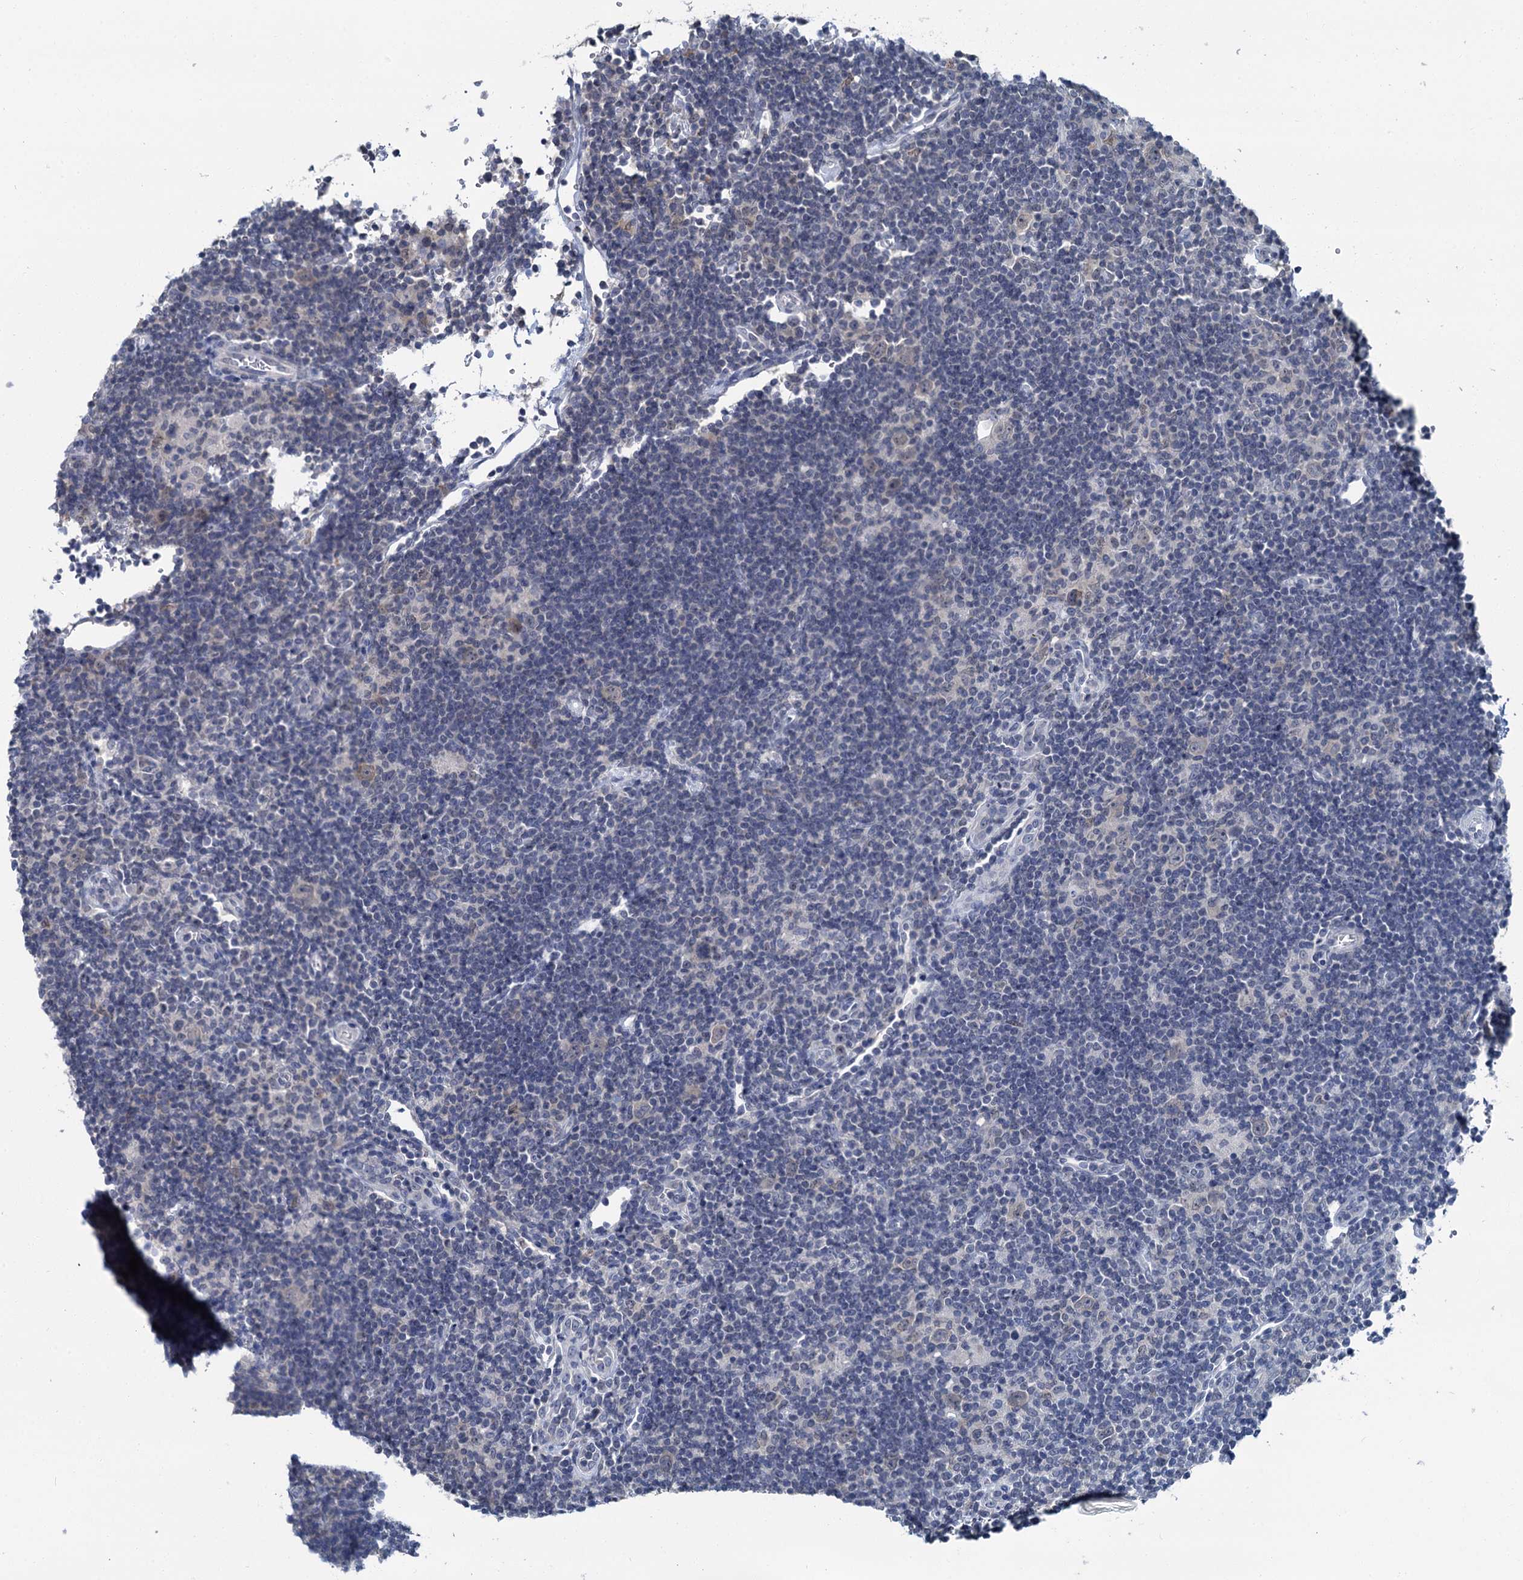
{"staining": {"intensity": "weak", "quantity": "<25%", "location": "cytoplasmic/membranous"}, "tissue": "lymphoma", "cell_type": "Tumor cells", "image_type": "cancer", "snomed": [{"axis": "morphology", "description": "Hodgkin's disease, NOS"}, {"axis": "topography", "description": "Lymph node"}], "caption": "Immunohistochemistry (IHC) photomicrograph of neoplastic tissue: human lymphoma stained with DAB (3,3'-diaminobenzidine) demonstrates no significant protein positivity in tumor cells. (Stains: DAB (3,3'-diaminobenzidine) immunohistochemistry (IHC) with hematoxylin counter stain, Microscopy: brightfield microscopy at high magnification).", "gene": "MIOX", "patient": {"sex": "female", "age": 57}}